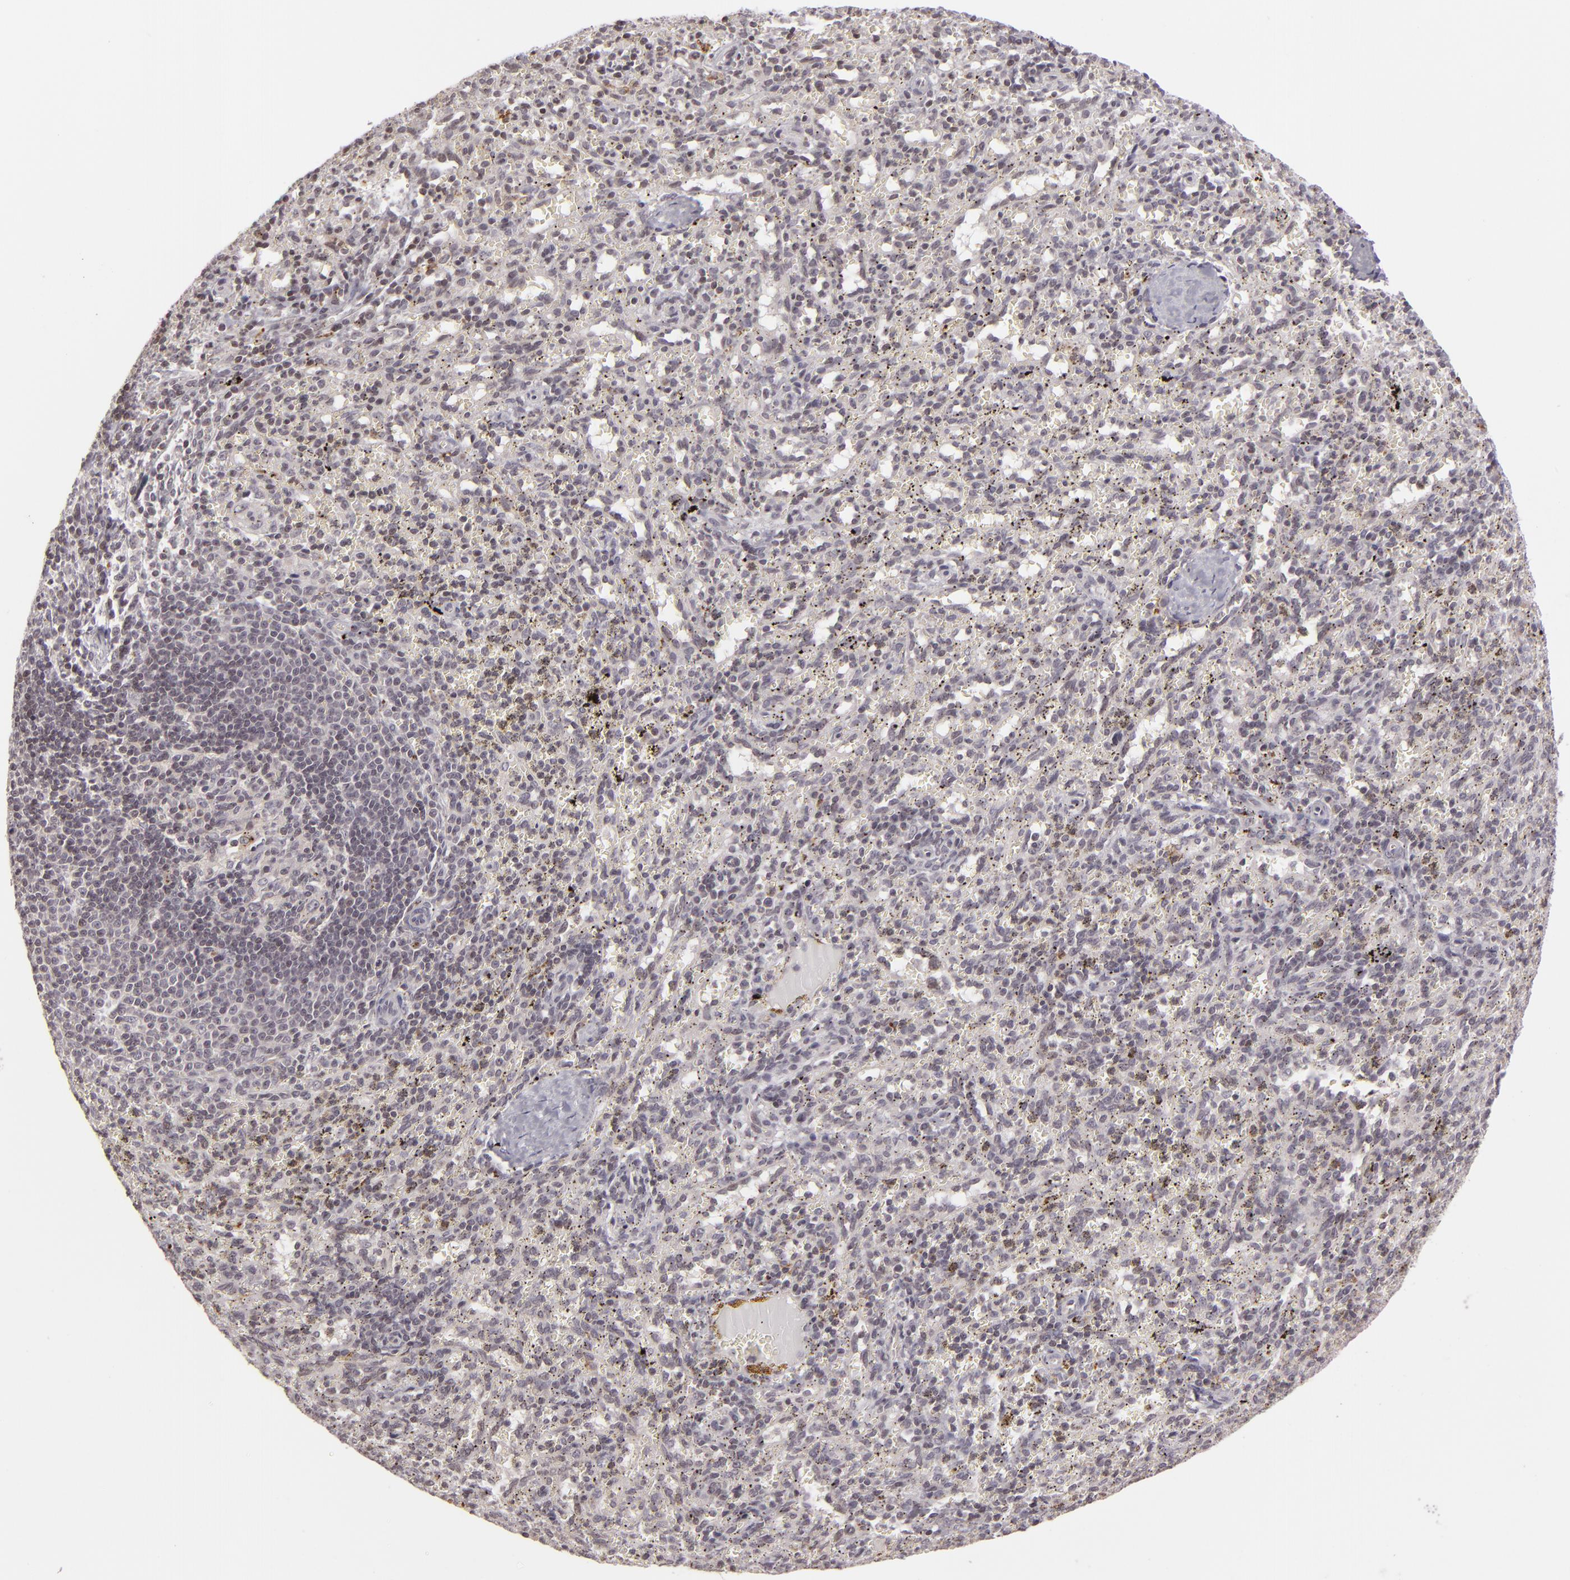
{"staining": {"intensity": "negative", "quantity": "none", "location": "none"}, "tissue": "spleen", "cell_type": "Cells in red pulp", "image_type": "normal", "snomed": [{"axis": "morphology", "description": "Normal tissue, NOS"}, {"axis": "topography", "description": "Spleen"}], "caption": "High power microscopy image of an immunohistochemistry image of benign spleen, revealing no significant staining in cells in red pulp.", "gene": "AKAP6", "patient": {"sex": "female", "age": 10}}